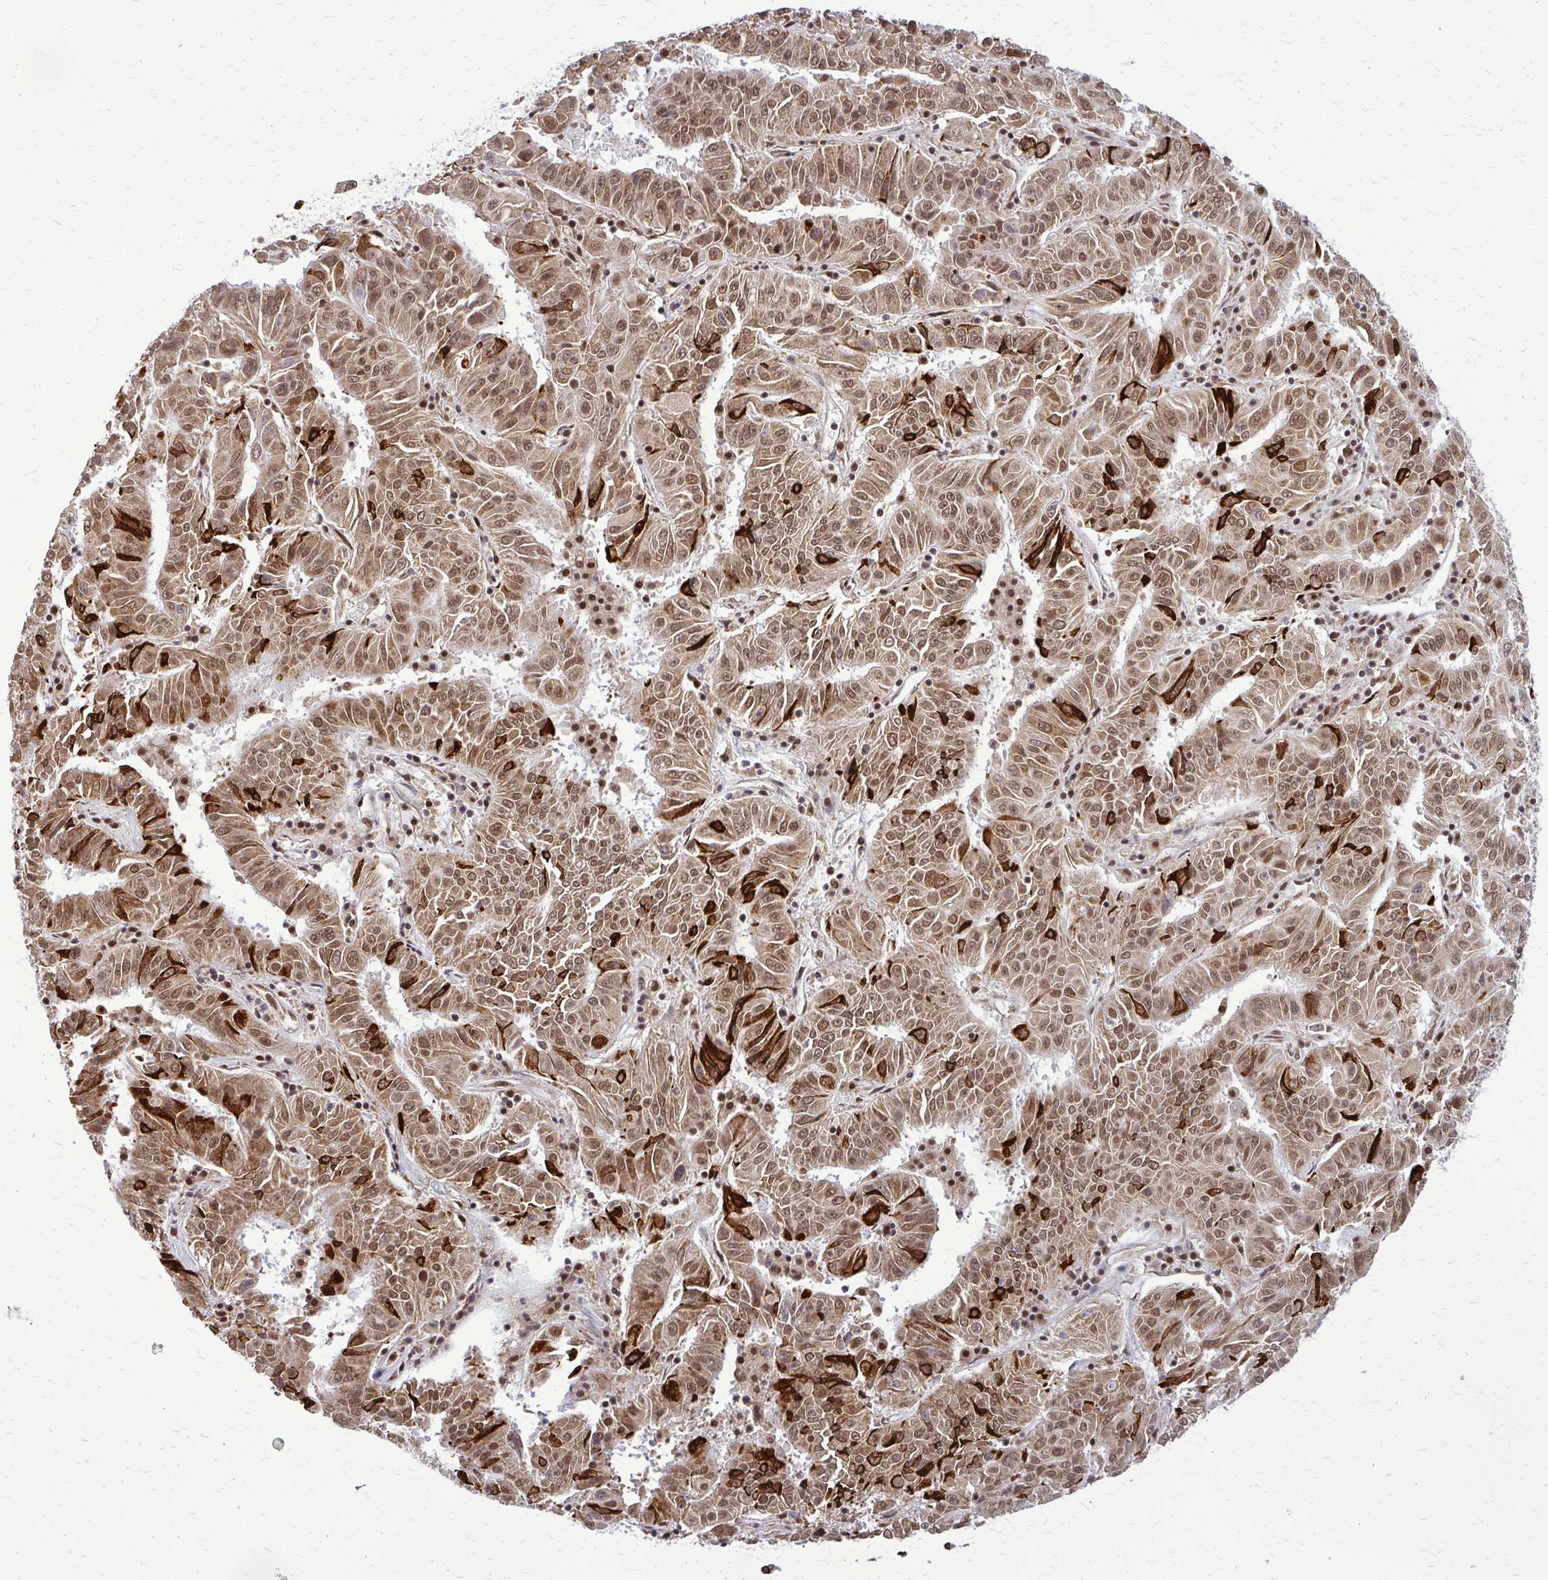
{"staining": {"intensity": "strong", "quantity": "25%-75%", "location": "cytoplasmic/membranous,nuclear"}, "tissue": "pancreatic cancer", "cell_type": "Tumor cells", "image_type": "cancer", "snomed": [{"axis": "morphology", "description": "Adenocarcinoma, NOS"}, {"axis": "topography", "description": "Pancreas"}], "caption": "The photomicrograph demonstrates a brown stain indicating the presence of a protein in the cytoplasmic/membranous and nuclear of tumor cells in pancreatic adenocarcinoma. (DAB IHC with brightfield microscopy, high magnification).", "gene": "HDAC3", "patient": {"sex": "male", "age": 63}}